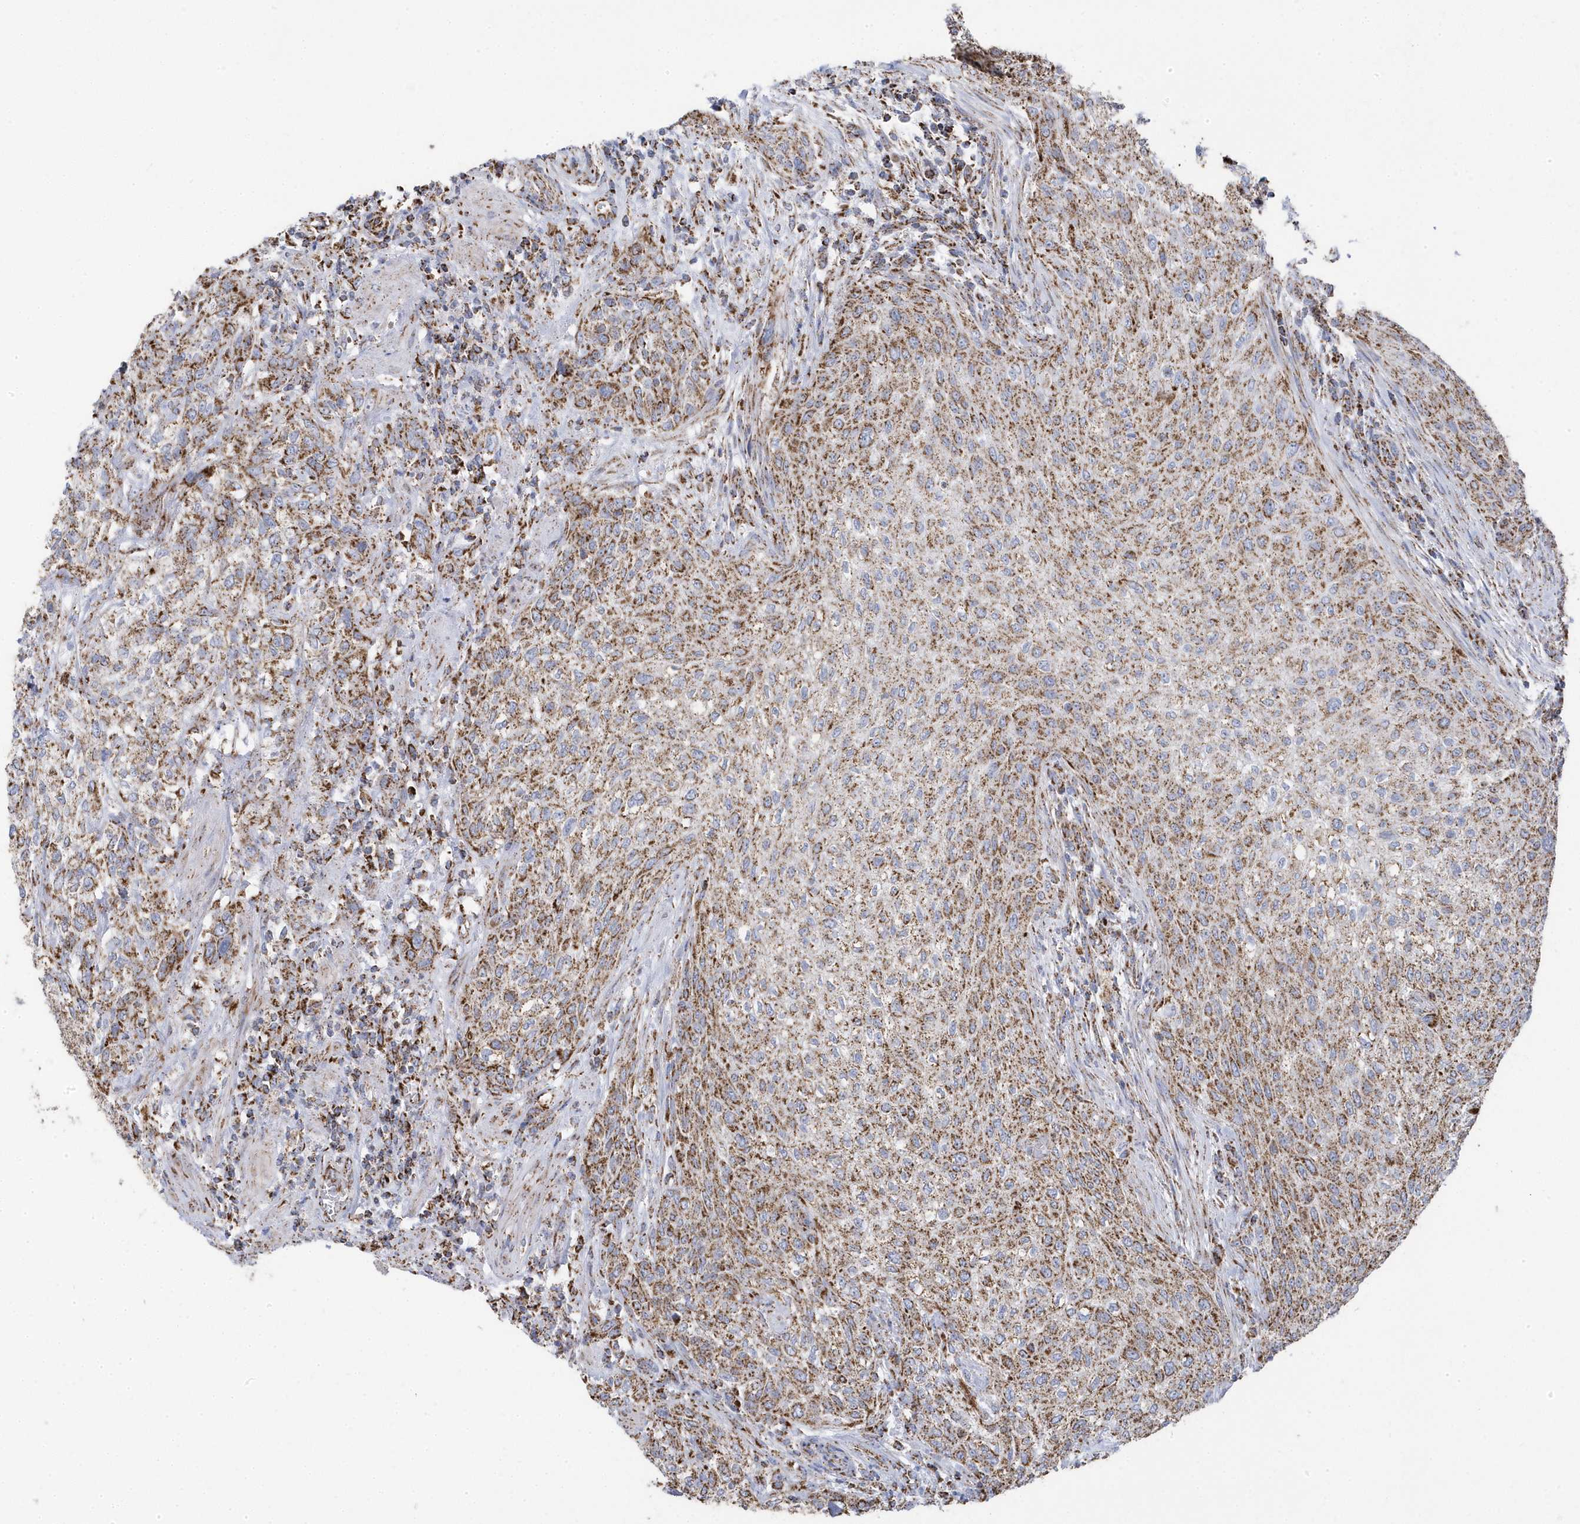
{"staining": {"intensity": "moderate", "quantity": ">75%", "location": "cytoplasmic/membranous"}, "tissue": "urothelial cancer", "cell_type": "Tumor cells", "image_type": "cancer", "snomed": [{"axis": "morphology", "description": "Urothelial carcinoma, High grade"}, {"axis": "topography", "description": "Urinary bladder"}], "caption": "There is medium levels of moderate cytoplasmic/membranous positivity in tumor cells of urothelial cancer, as demonstrated by immunohistochemical staining (brown color).", "gene": "GTPBP8", "patient": {"sex": "male", "age": 35}}